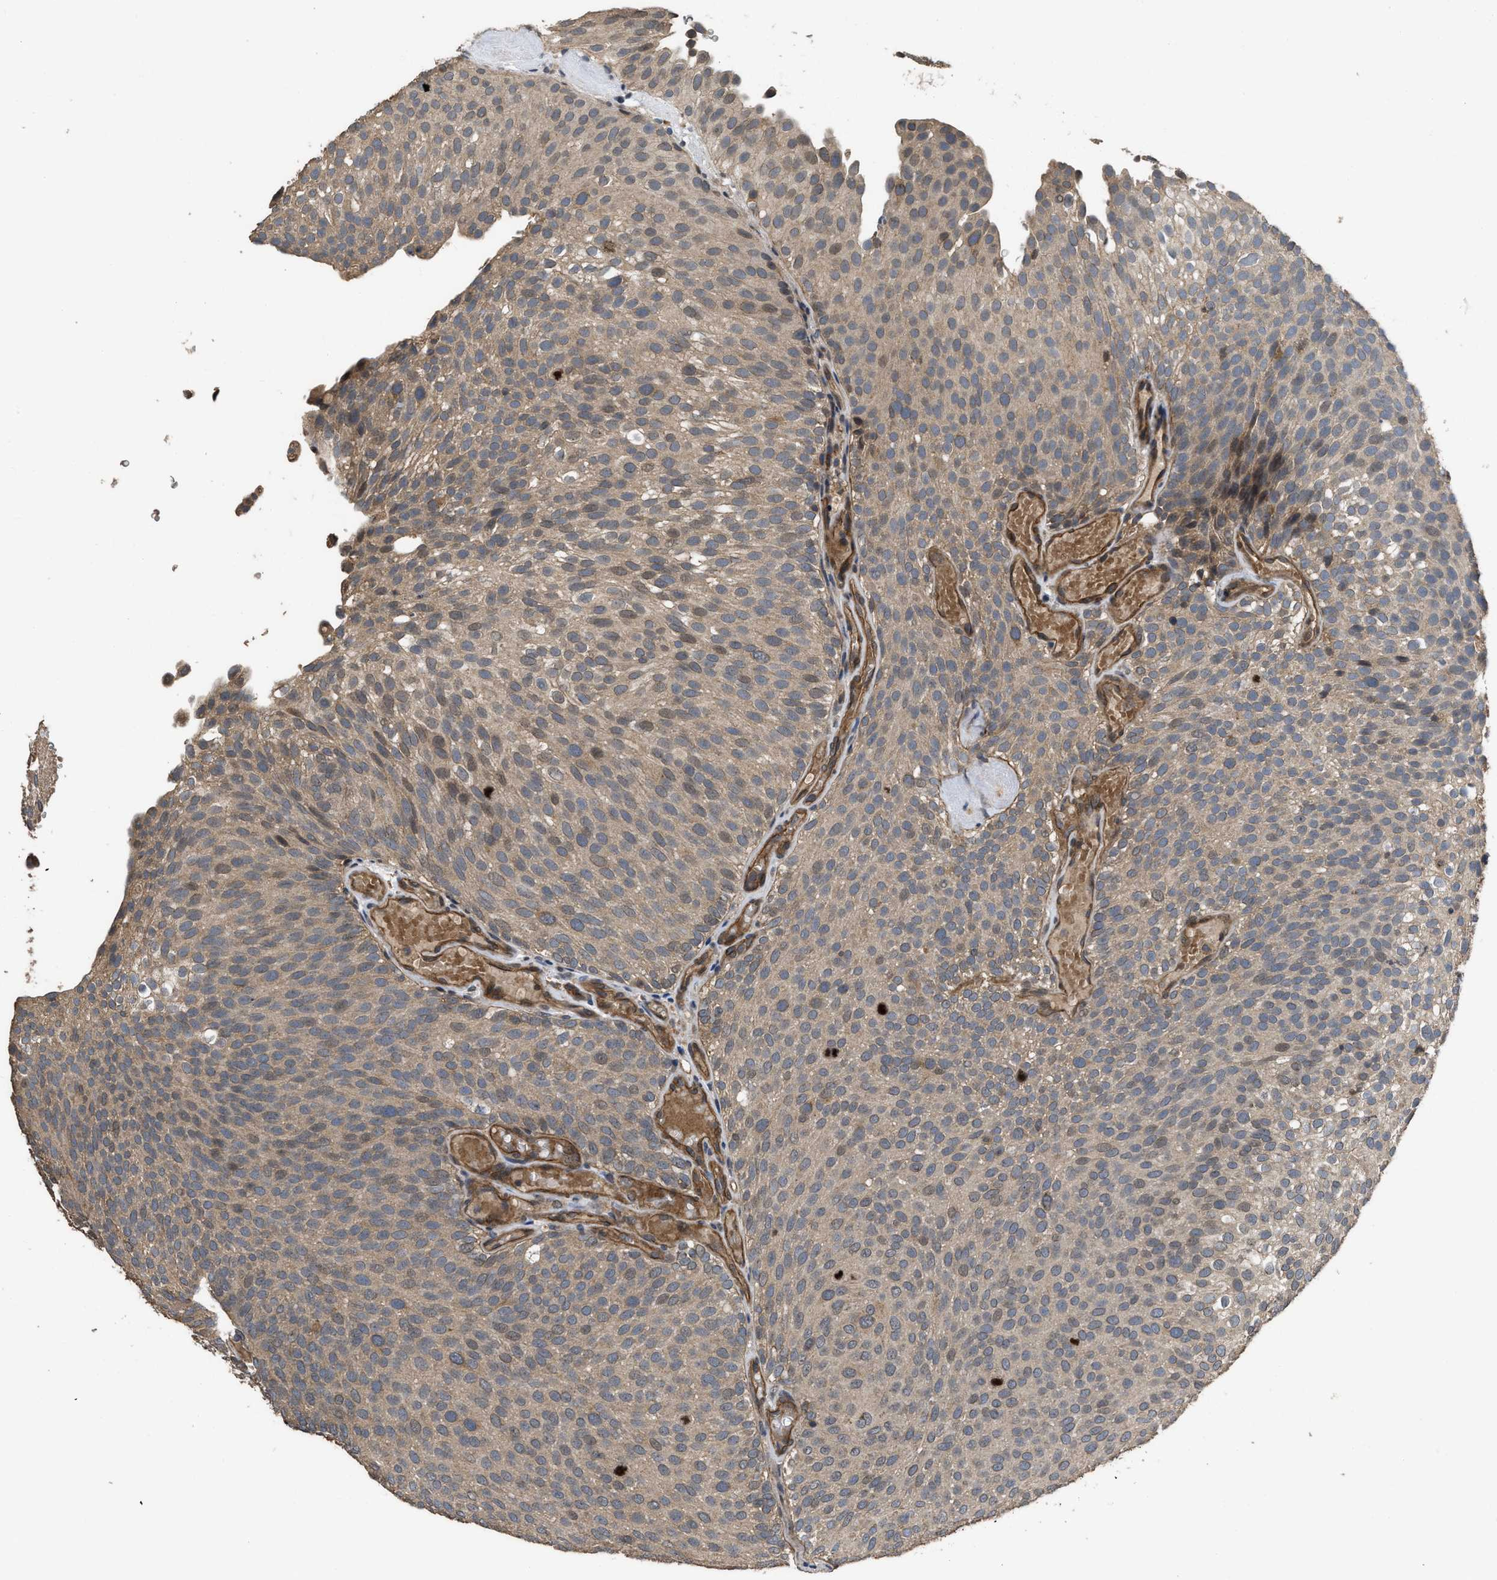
{"staining": {"intensity": "weak", "quantity": ">75%", "location": "cytoplasmic/membranous"}, "tissue": "urothelial cancer", "cell_type": "Tumor cells", "image_type": "cancer", "snomed": [{"axis": "morphology", "description": "Urothelial carcinoma, Low grade"}, {"axis": "topography", "description": "Urinary bladder"}], "caption": "Low-grade urothelial carcinoma stained for a protein (brown) shows weak cytoplasmic/membranous positive staining in about >75% of tumor cells.", "gene": "UTRN", "patient": {"sex": "male", "age": 78}}